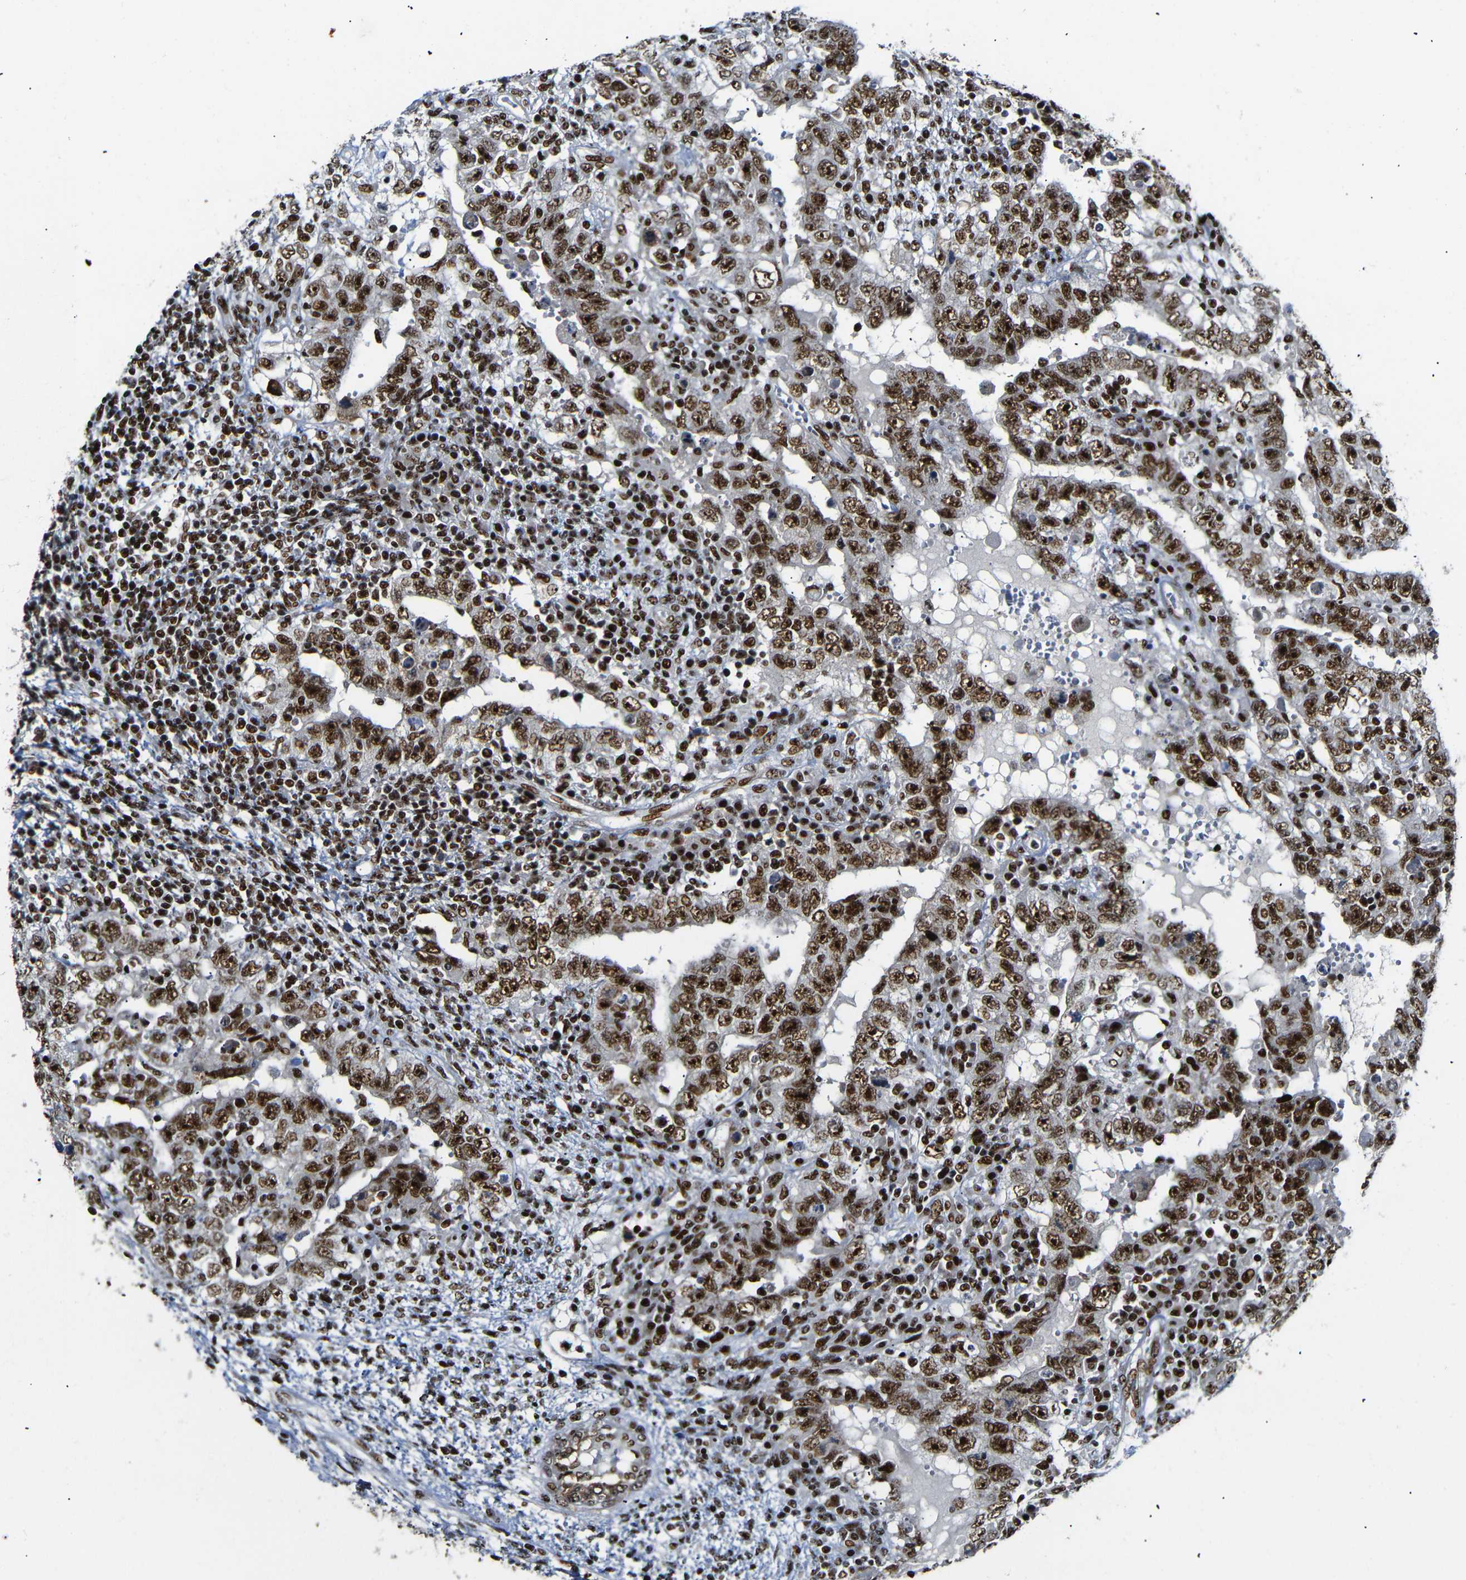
{"staining": {"intensity": "strong", "quantity": ">75%", "location": "nuclear"}, "tissue": "testis cancer", "cell_type": "Tumor cells", "image_type": "cancer", "snomed": [{"axis": "morphology", "description": "Carcinoma, Embryonal, NOS"}, {"axis": "topography", "description": "Testis"}], "caption": "This is an image of immunohistochemistry (IHC) staining of testis cancer, which shows strong positivity in the nuclear of tumor cells.", "gene": "SETDB2", "patient": {"sex": "male", "age": 26}}